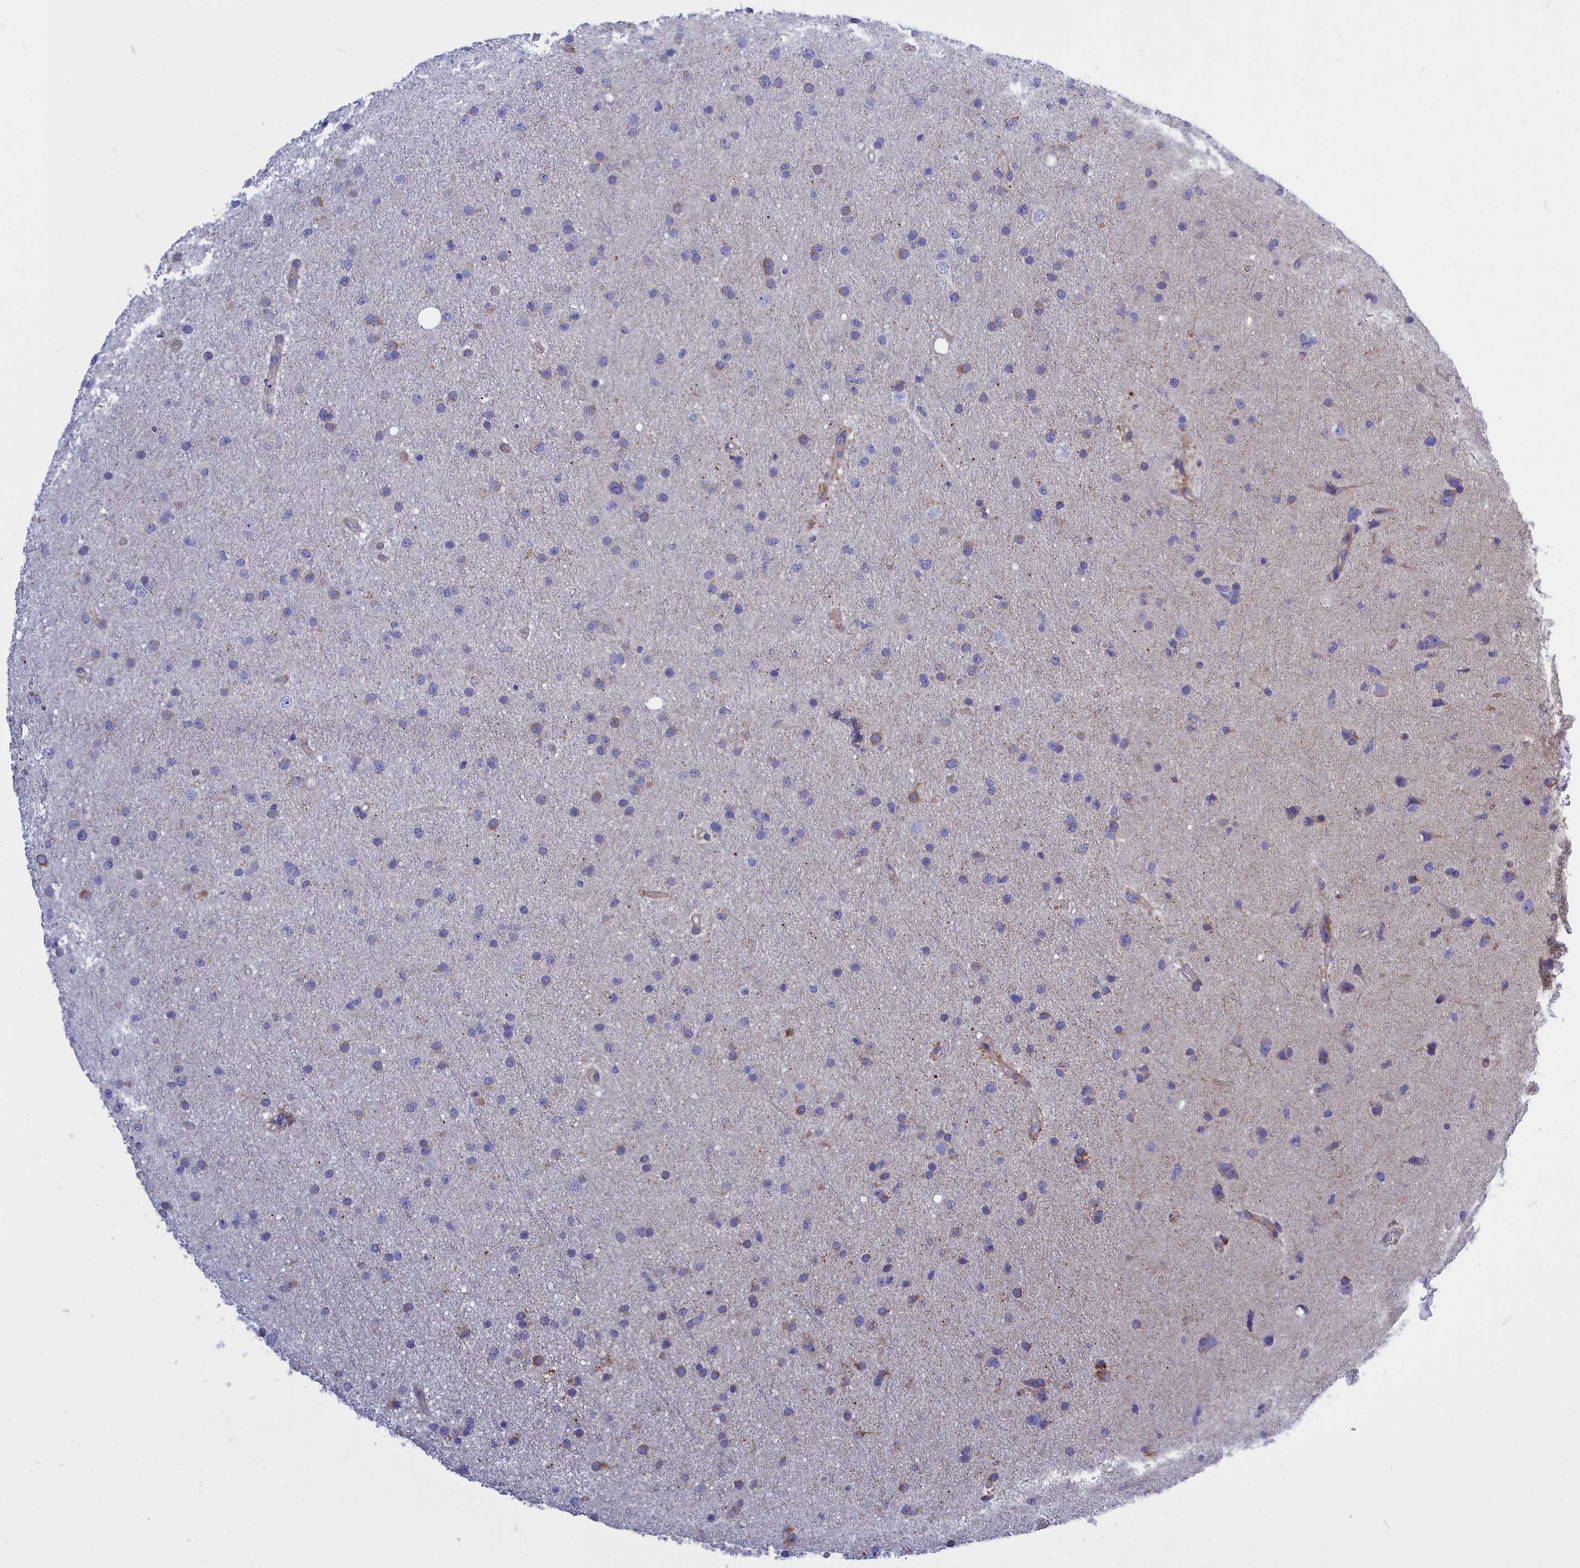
{"staining": {"intensity": "moderate", "quantity": "<25%", "location": "cytoplasmic/membranous"}, "tissue": "glioma", "cell_type": "Tumor cells", "image_type": "cancer", "snomed": [{"axis": "morphology", "description": "Glioma, malignant, Low grade"}, {"axis": "topography", "description": "Cerebral cortex"}], "caption": "IHC photomicrograph of human glioma stained for a protein (brown), which displays low levels of moderate cytoplasmic/membranous positivity in approximately <25% of tumor cells.", "gene": "CCRL2", "patient": {"sex": "female", "age": 39}}